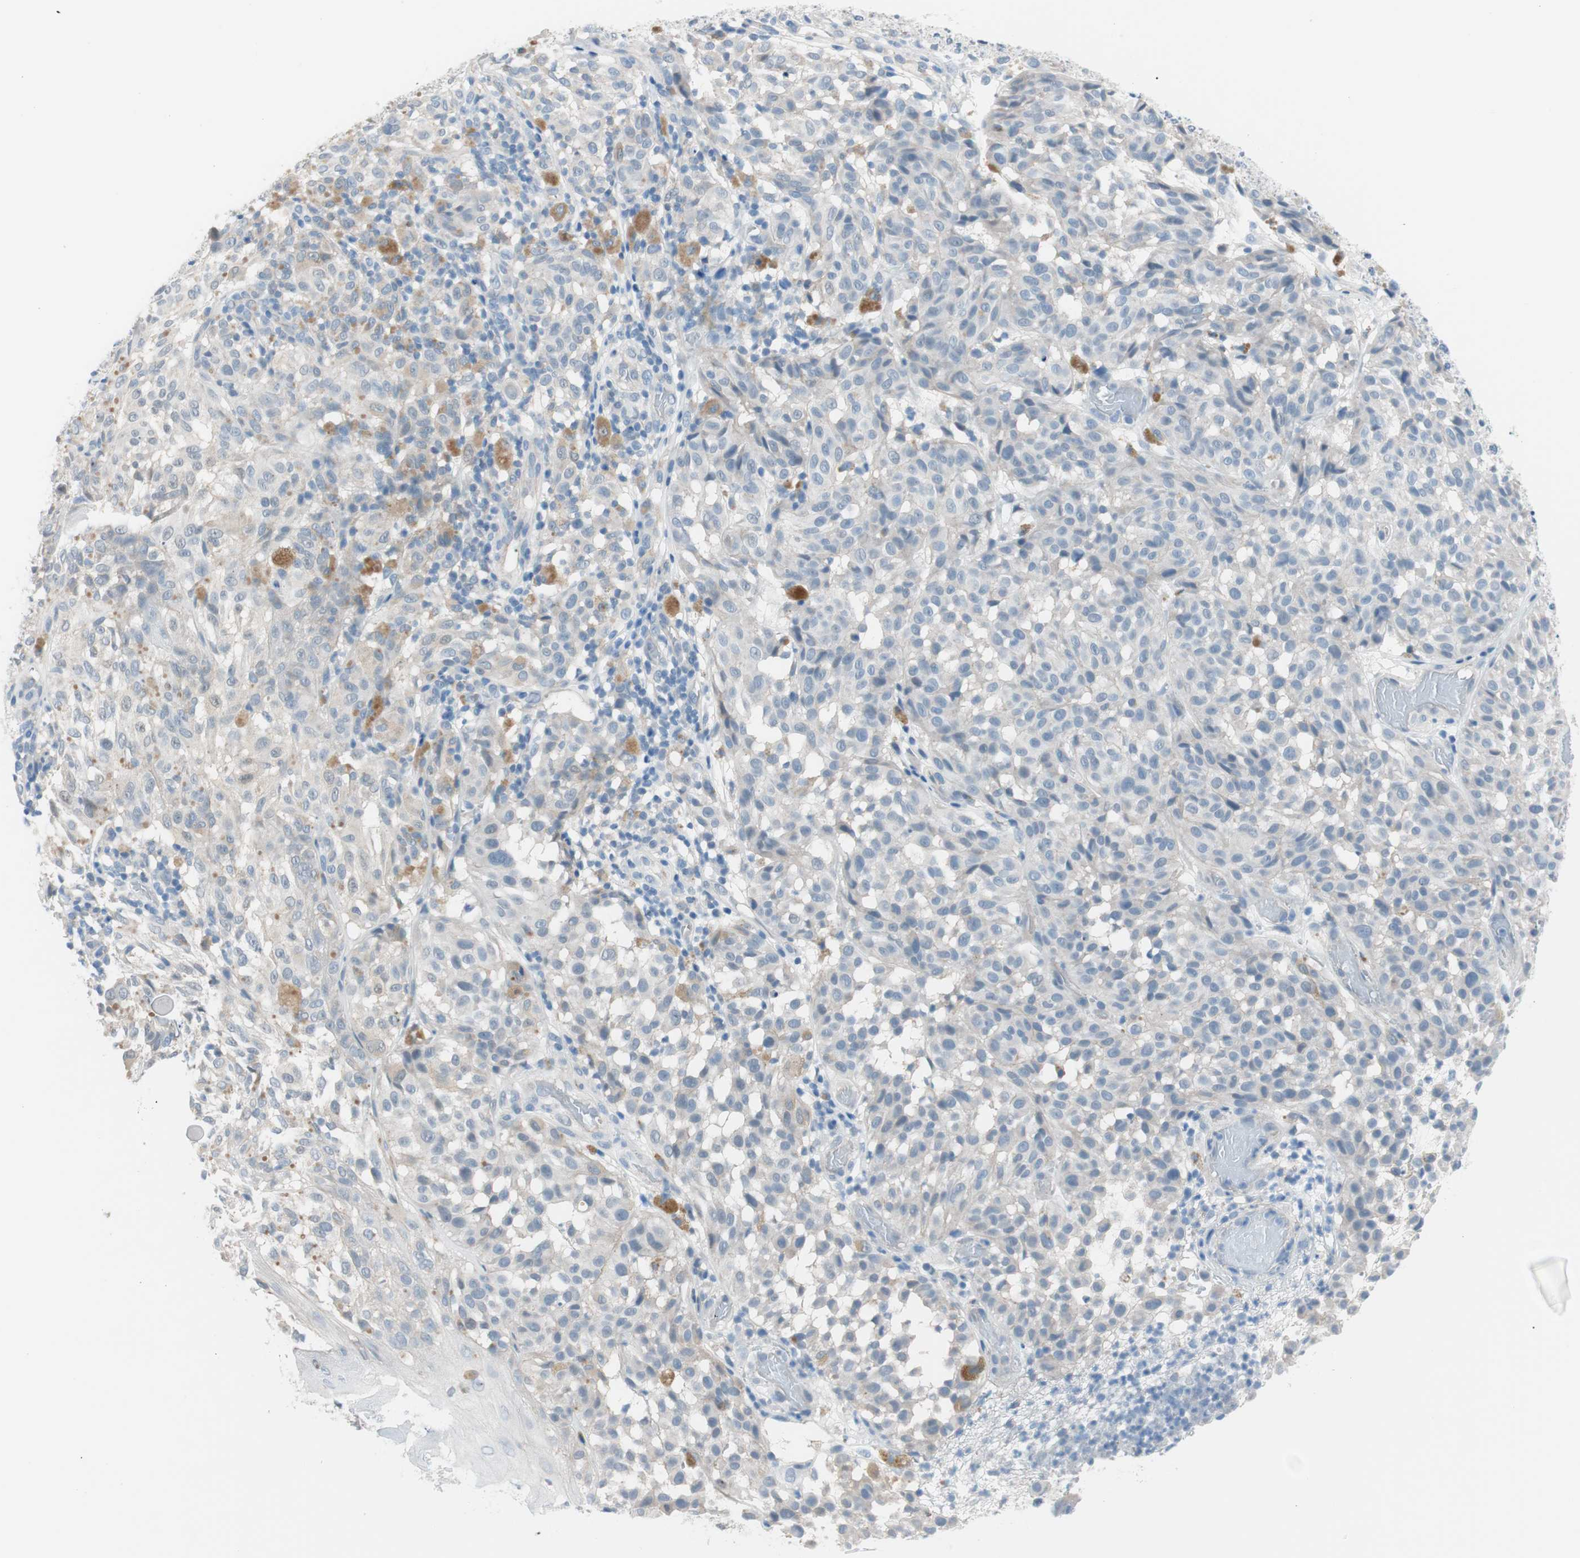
{"staining": {"intensity": "moderate", "quantity": "<25%", "location": "cytoplasmic/membranous"}, "tissue": "melanoma", "cell_type": "Tumor cells", "image_type": "cancer", "snomed": [{"axis": "morphology", "description": "Malignant melanoma, NOS"}, {"axis": "topography", "description": "Skin"}], "caption": "Immunohistochemical staining of malignant melanoma exhibits moderate cytoplasmic/membranous protein staining in approximately <25% of tumor cells.", "gene": "VIL1", "patient": {"sex": "female", "age": 46}}